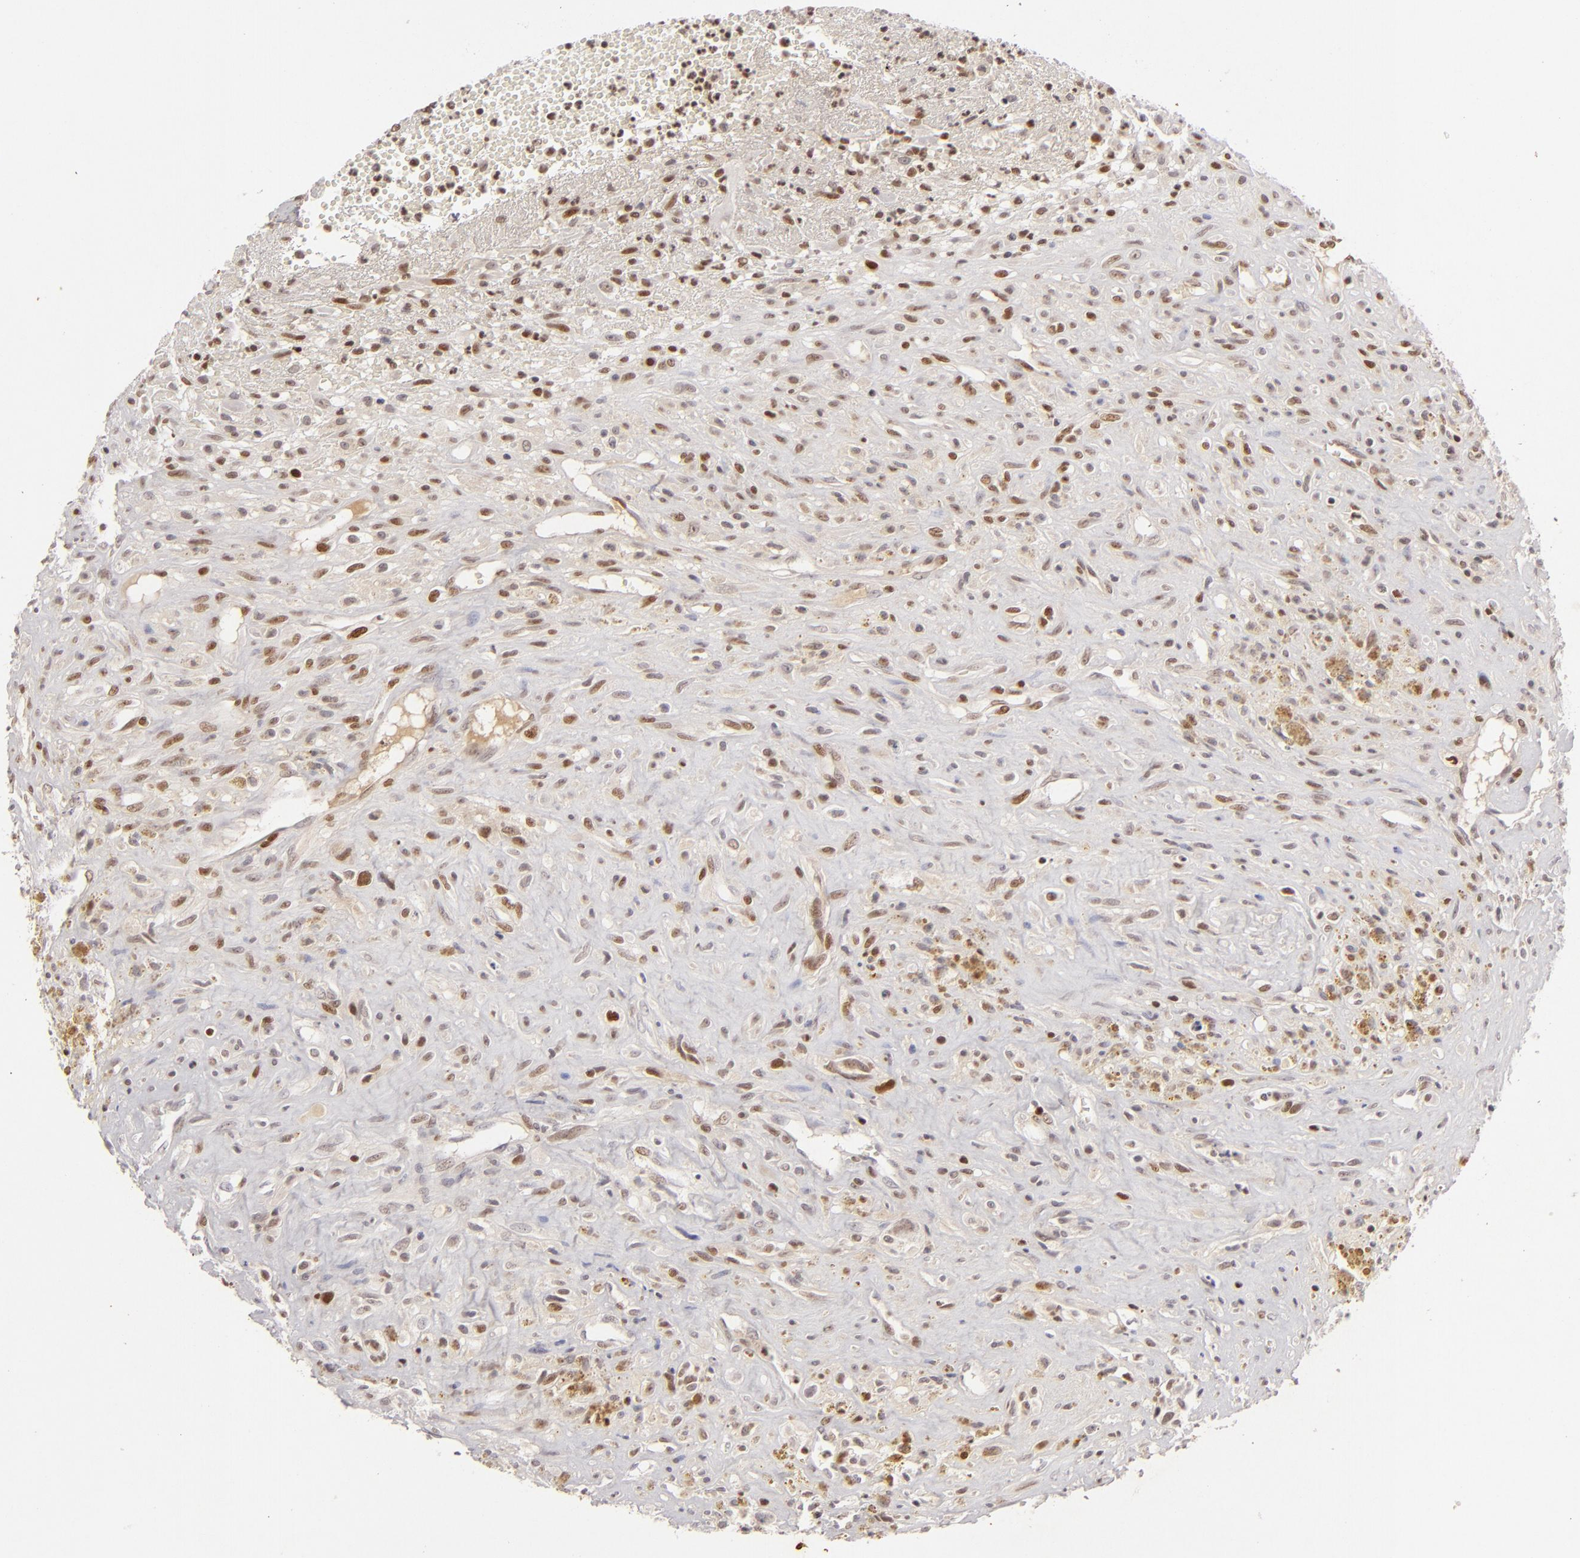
{"staining": {"intensity": "moderate", "quantity": "25%-75%", "location": "nuclear"}, "tissue": "glioma", "cell_type": "Tumor cells", "image_type": "cancer", "snomed": [{"axis": "morphology", "description": "Glioma, malignant, High grade"}, {"axis": "topography", "description": "Brain"}], "caption": "Protein expression analysis of human malignant glioma (high-grade) reveals moderate nuclear positivity in about 25%-75% of tumor cells.", "gene": "FEN1", "patient": {"sex": "male", "age": 66}}